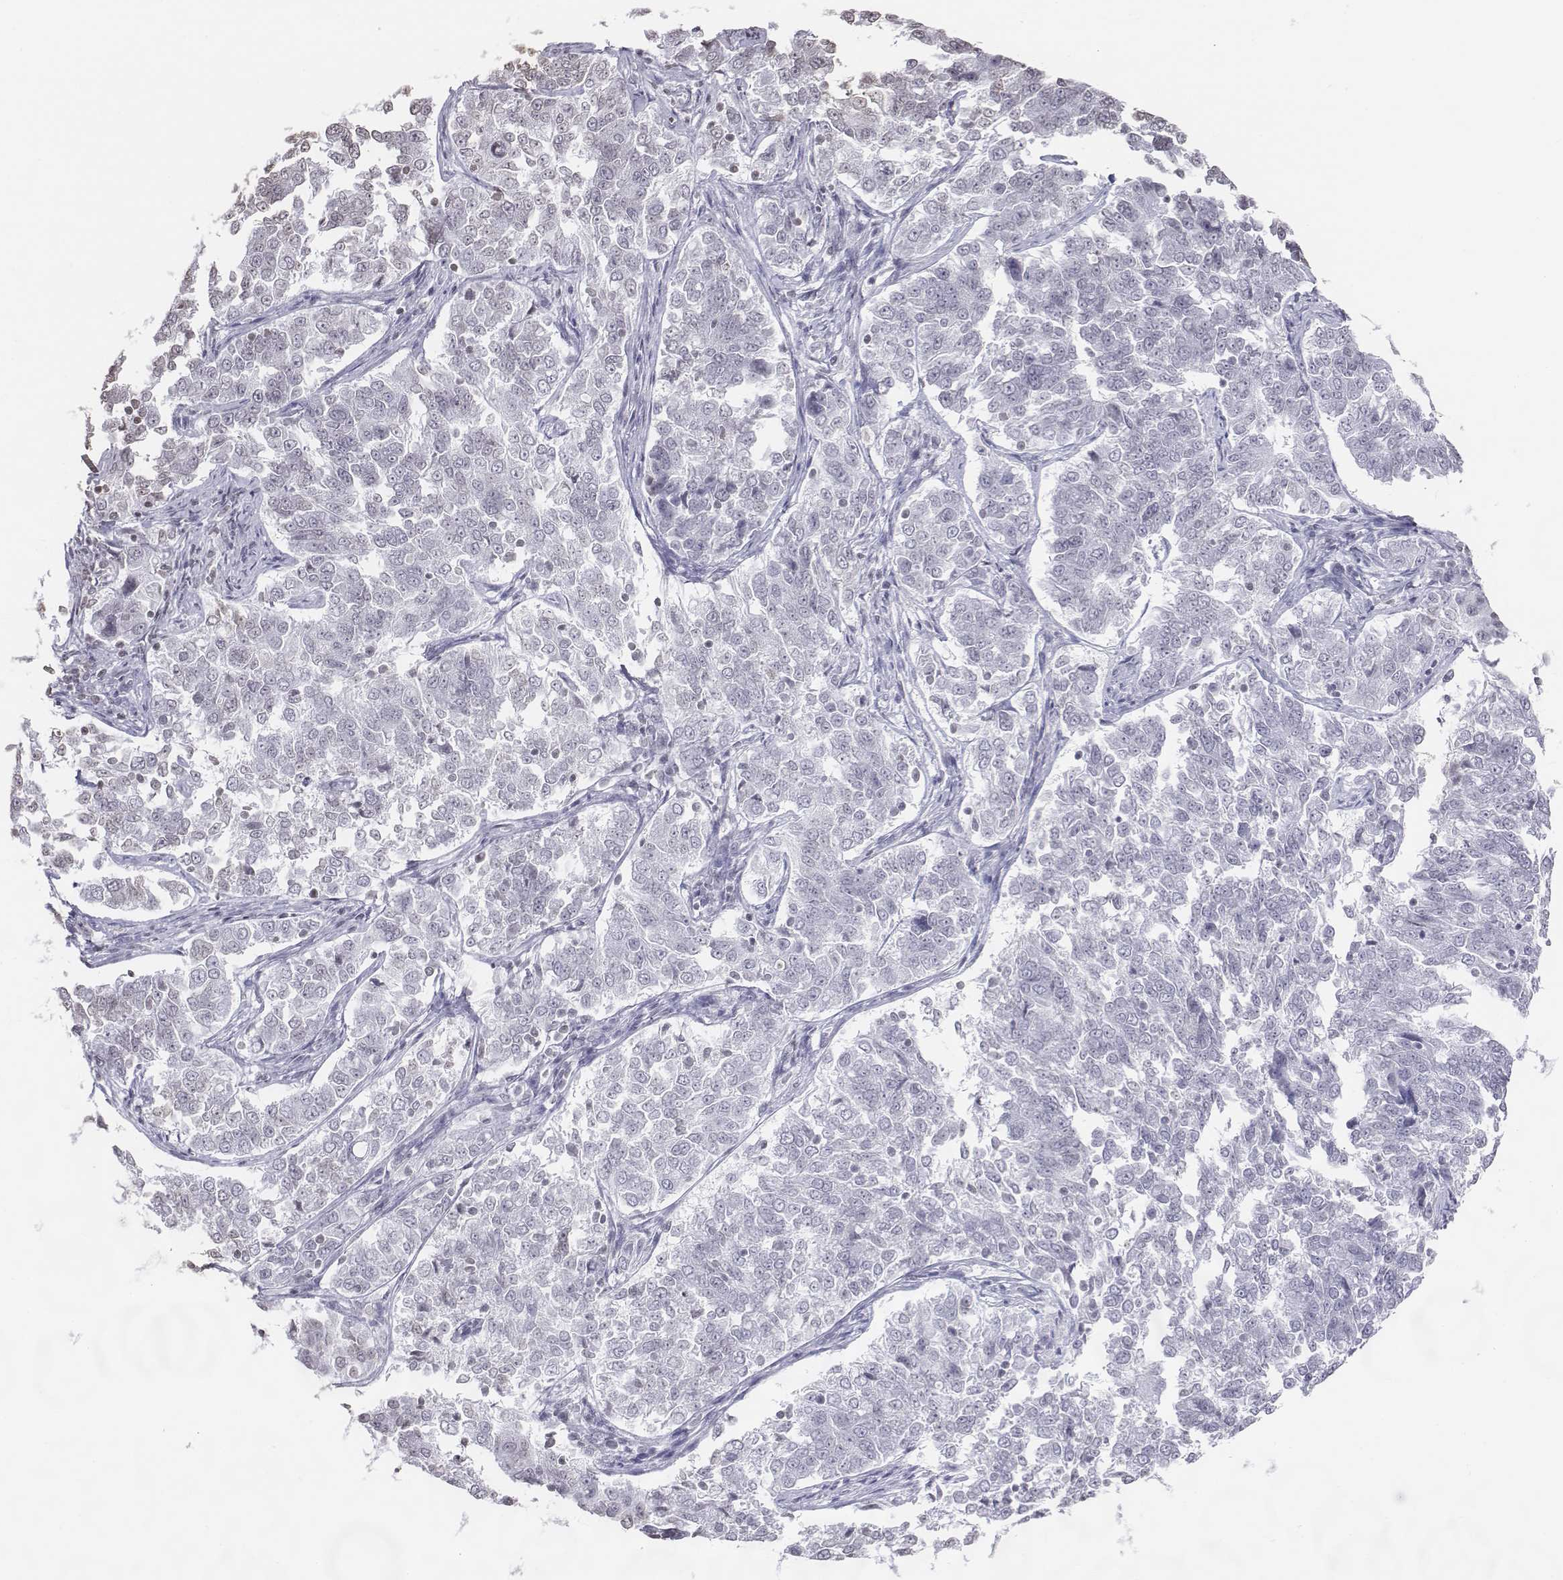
{"staining": {"intensity": "negative", "quantity": "none", "location": "none"}, "tissue": "endometrial cancer", "cell_type": "Tumor cells", "image_type": "cancer", "snomed": [{"axis": "morphology", "description": "Adenocarcinoma, NOS"}, {"axis": "topography", "description": "Endometrium"}], "caption": "Image shows no protein positivity in tumor cells of endometrial cancer tissue.", "gene": "BARHL1", "patient": {"sex": "female", "age": 43}}